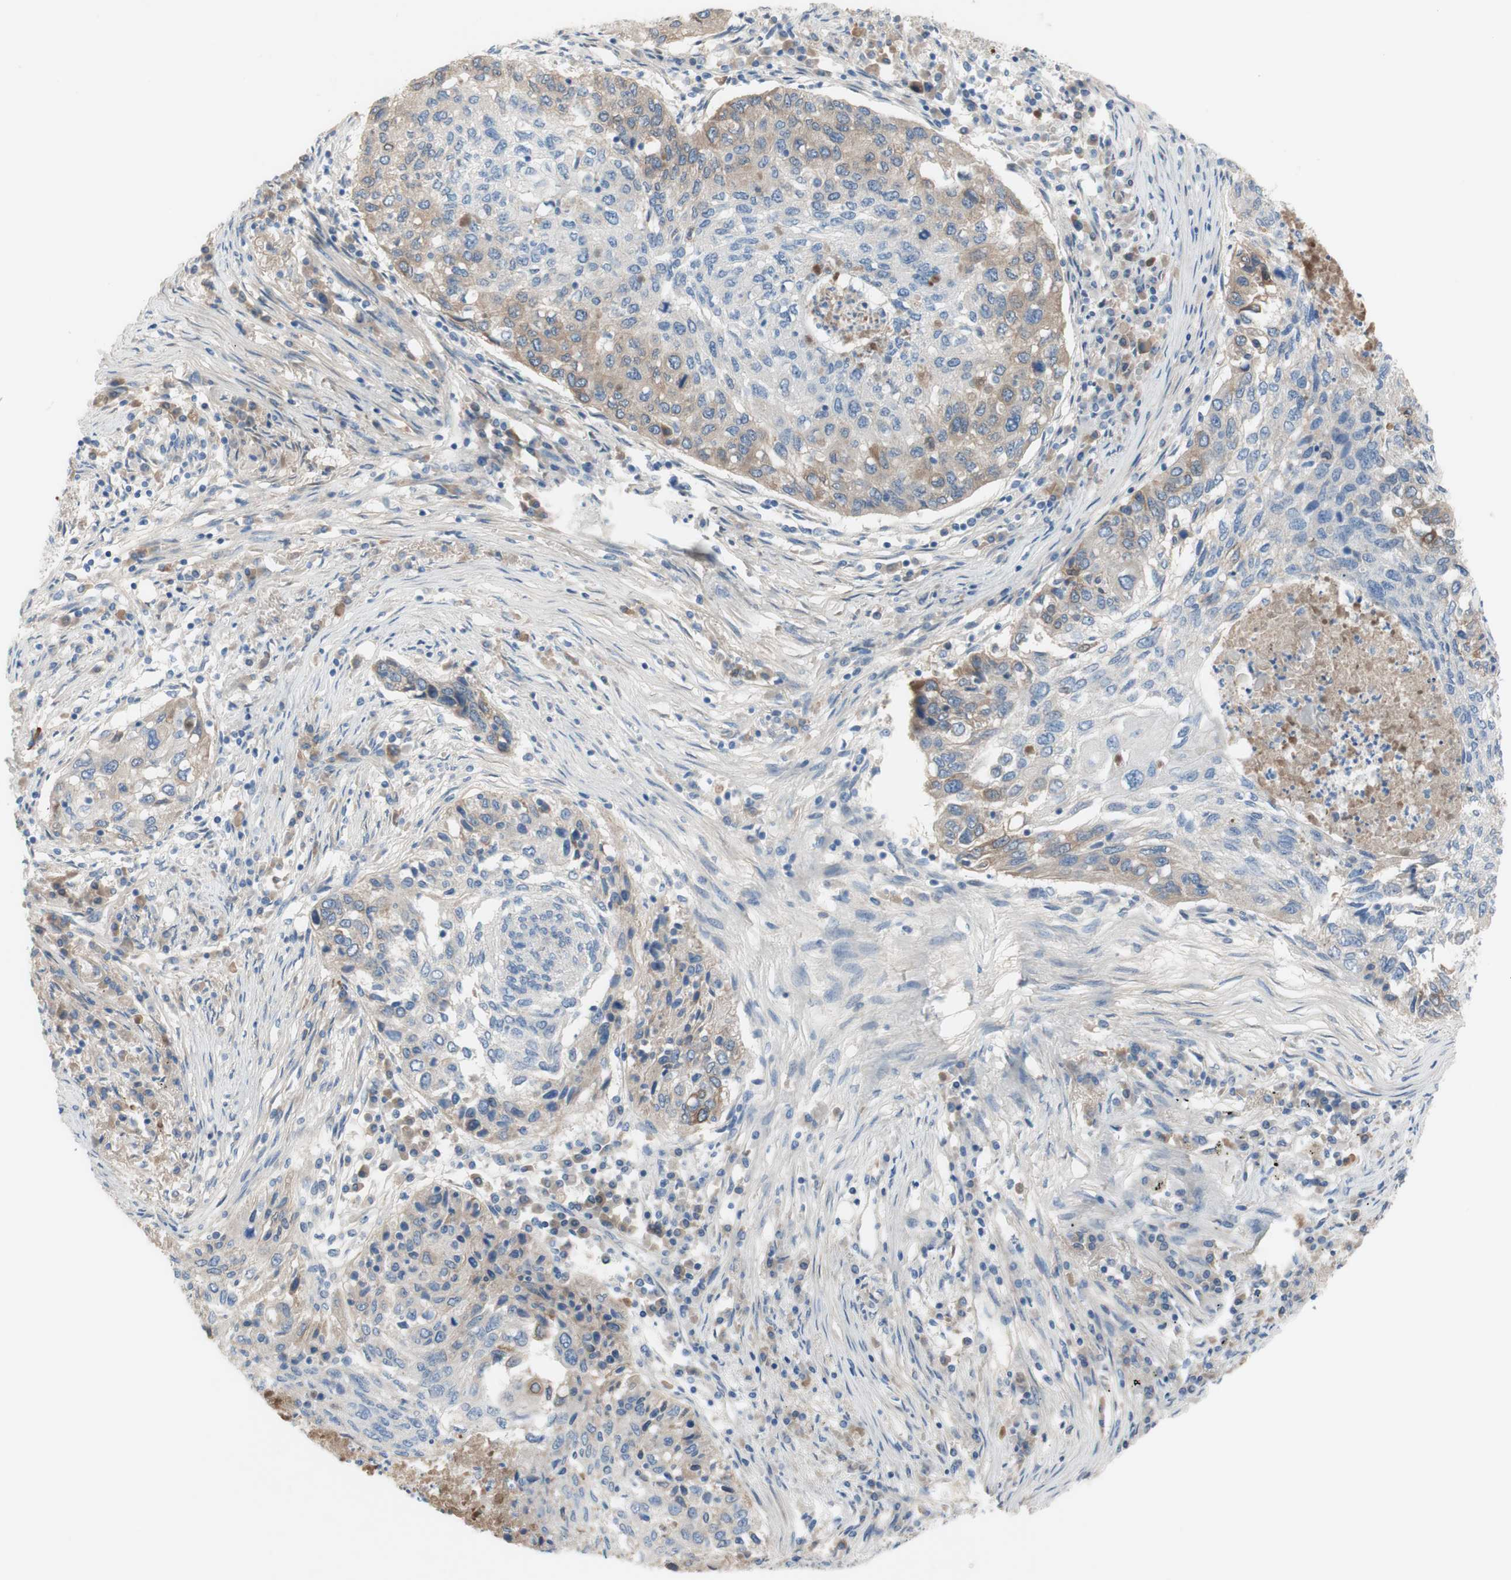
{"staining": {"intensity": "weak", "quantity": "25%-75%", "location": "cytoplasmic/membranous"}, "tissue": "lung cancer", "cell_type": "Tumor cells", "image_type": "cancer", "snomed": [{"axis": "morphology", "description": "Squamous cell carcinoma, NOS"}, {"axis": "topography", "description": "Lung"}], "caption": "Human lung cancer stained for a protein (brown) reveals weak cytoplasmic/membranous positive expression in approximately 25%-75% of tumor cells.", "gene": "FDFT1", "patient": {"sex": "female", "age": 63}}